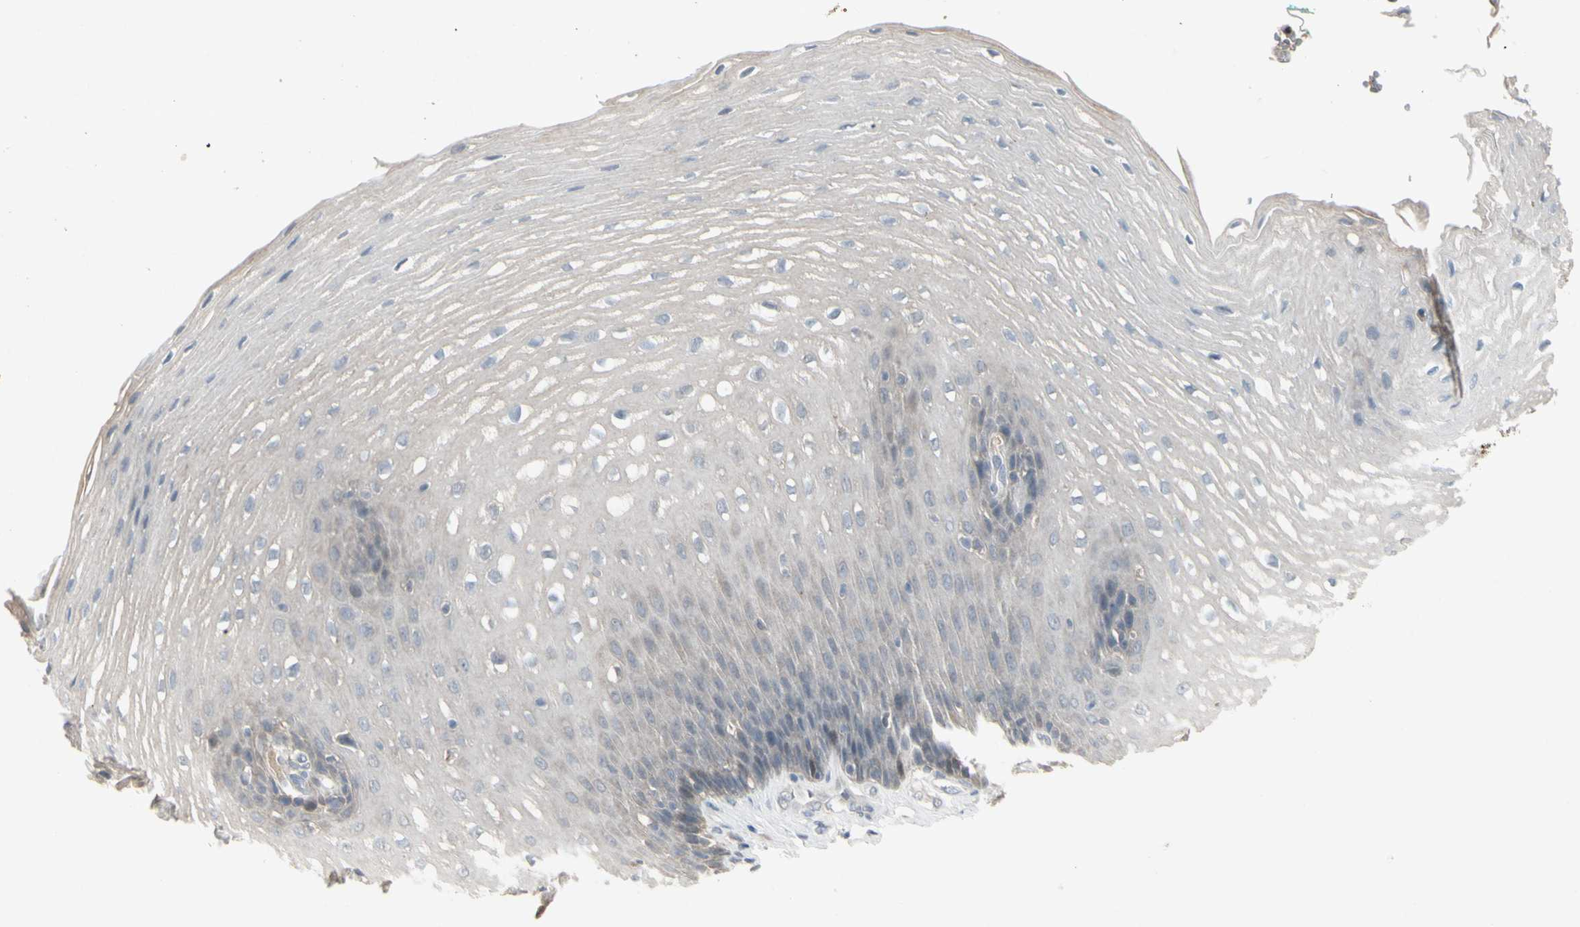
{"staining": {"intensity": "weak", "quantity": "<25%", "location": "cytoplasmic/membranous"}, "tissue": "esophagus", "cell_type": "Squamous epithelial cells", "image_type": "normal", "snomed": [{"axis": "morphology", "description": "Normal tissue, NOS"}, {"axis": "topography", "description": "Esophagus"}], "caption": "The histopathology image demonstrates no significant staining in squamous epithelial cells of esophagus.", "gene": "PIAS4", "patient": {"sex": "male", "age": 48}}